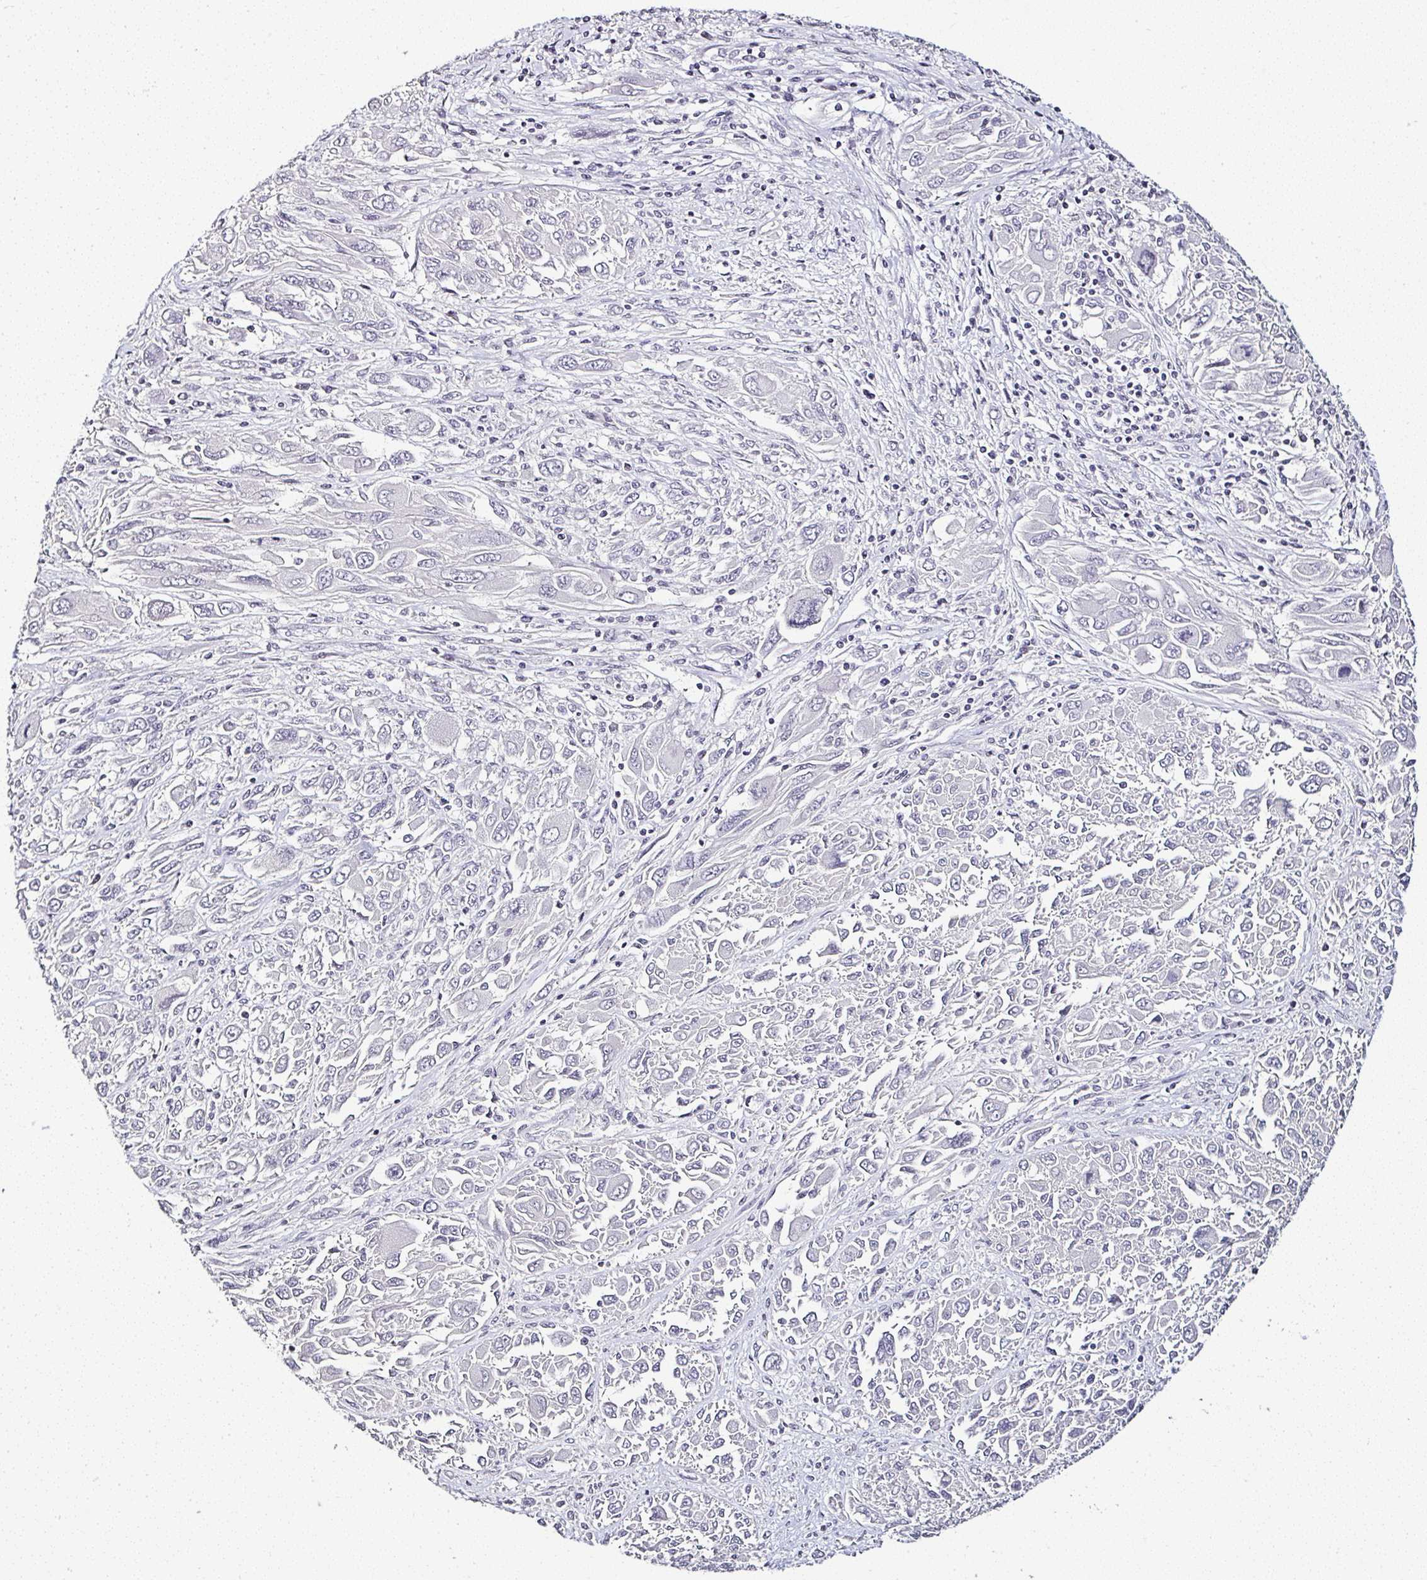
{"staining": {"intensity": "negative", "quantity": "none", "location": "none"}, "tissue": "melanoma", "cell_type": "Tumor cells", "image_type": "cancer", "snomed": [{"axis": "morphology", "description": "Malignant melanoma, NOS"}, {"axis": "topography", "description": "Skin"}], "caption": "High power microscopy photomicrograph of an IHC photomicrograph of melanoma, revealing no significant staining in tumor cells. (DAB immunohistochemistry, high magnification).", "gene": "SERPINB3", "patient": {"sex": "female", "age": 91}}